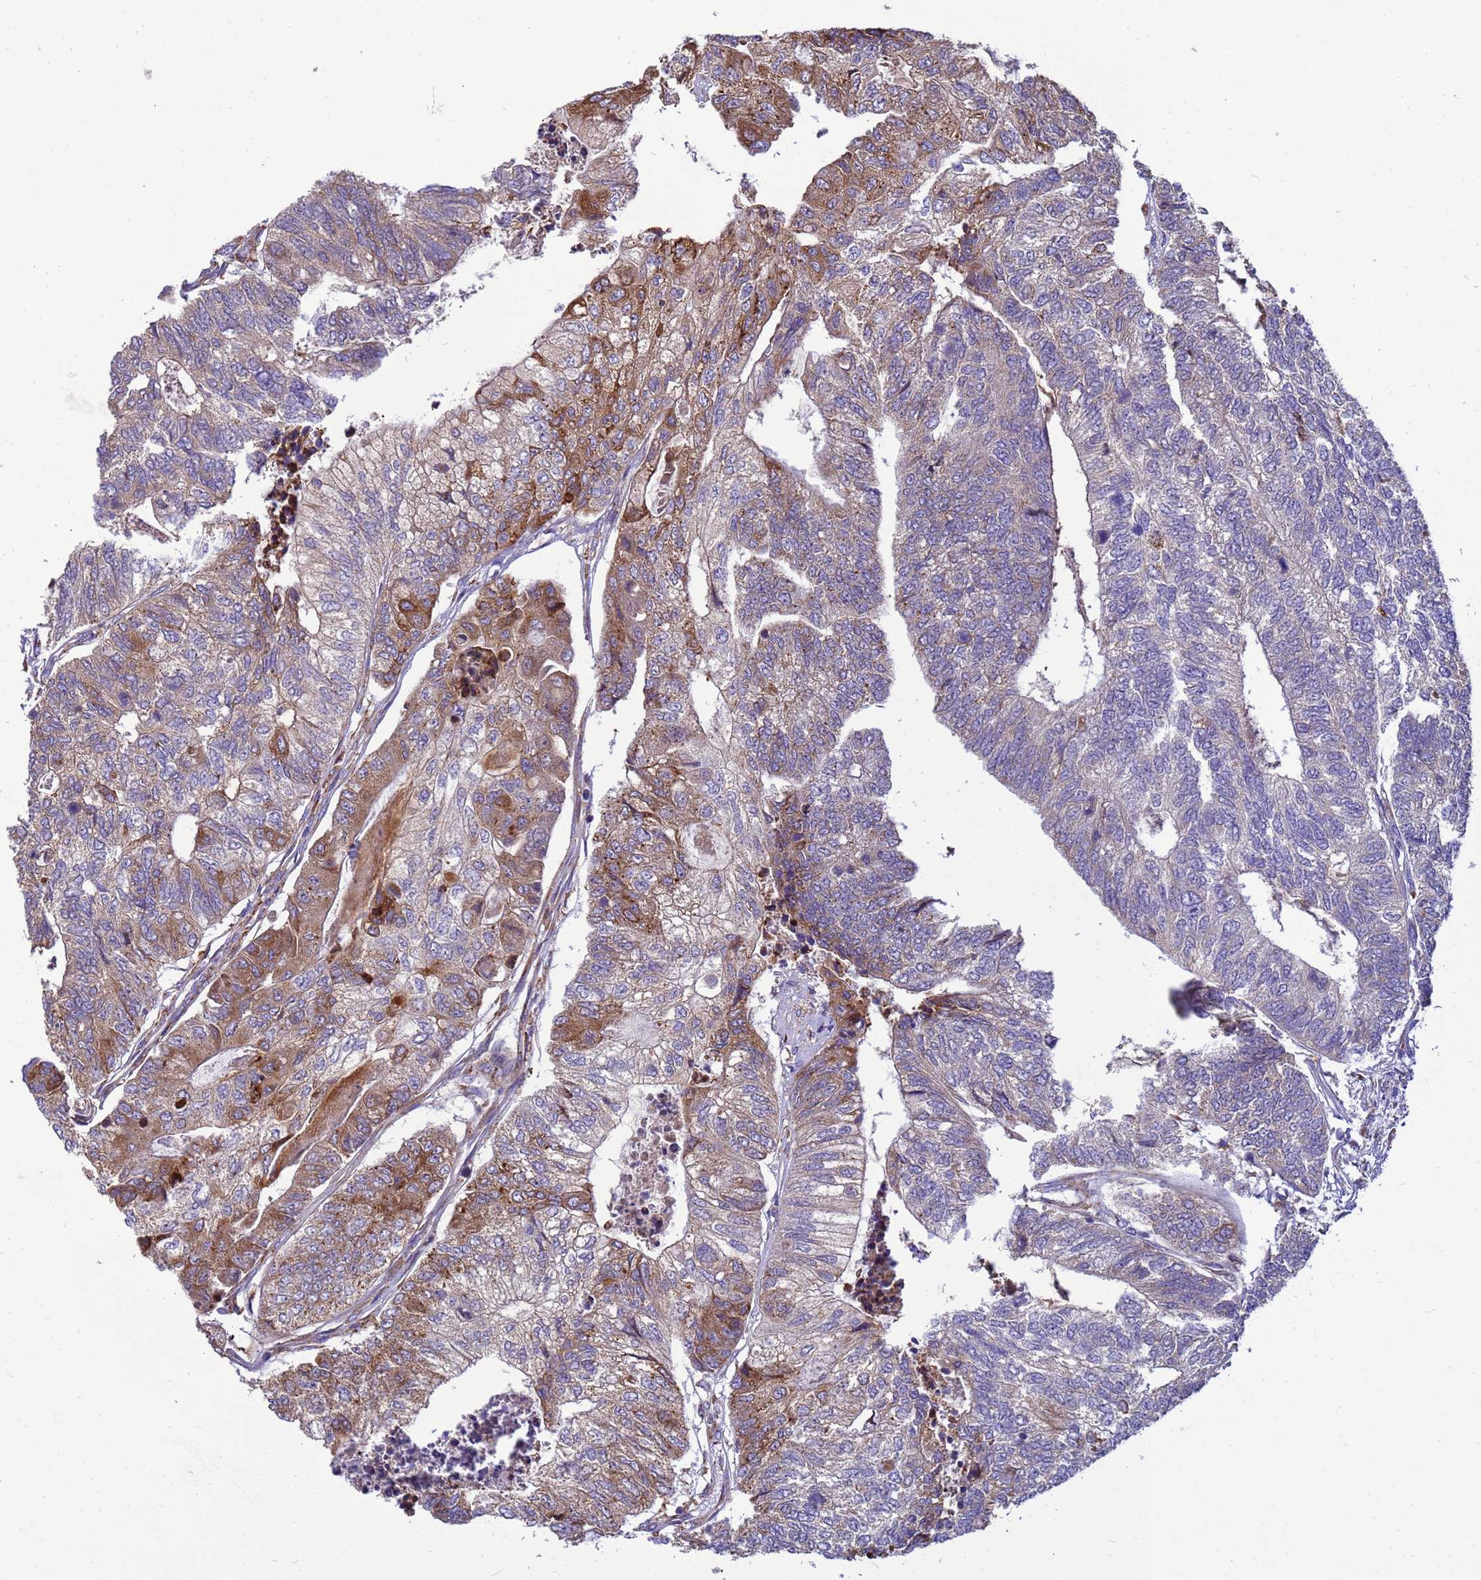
{"staining": {"intensity": "moderate", "quantity": "25%-75%", "location": "cytoplasmic/membranous"}, "tissue": "colorectal cancer", "cell_type": "Tumor cells", "image_type": "cancer", "snomed": [{"axis": "morphology", "description": "Adenocarcinoma, NOS"}, {"axis": "topography", "description": "Colon"}], "caption": "Protein expression analysis of human adenocarcinoma (colorectal) reveals moderate cytoplasmic/membranous staining in approximately 25%-75% of tumor cells.", "gene": "THAP5", "patient": {"sex": "female", "age": 67}}